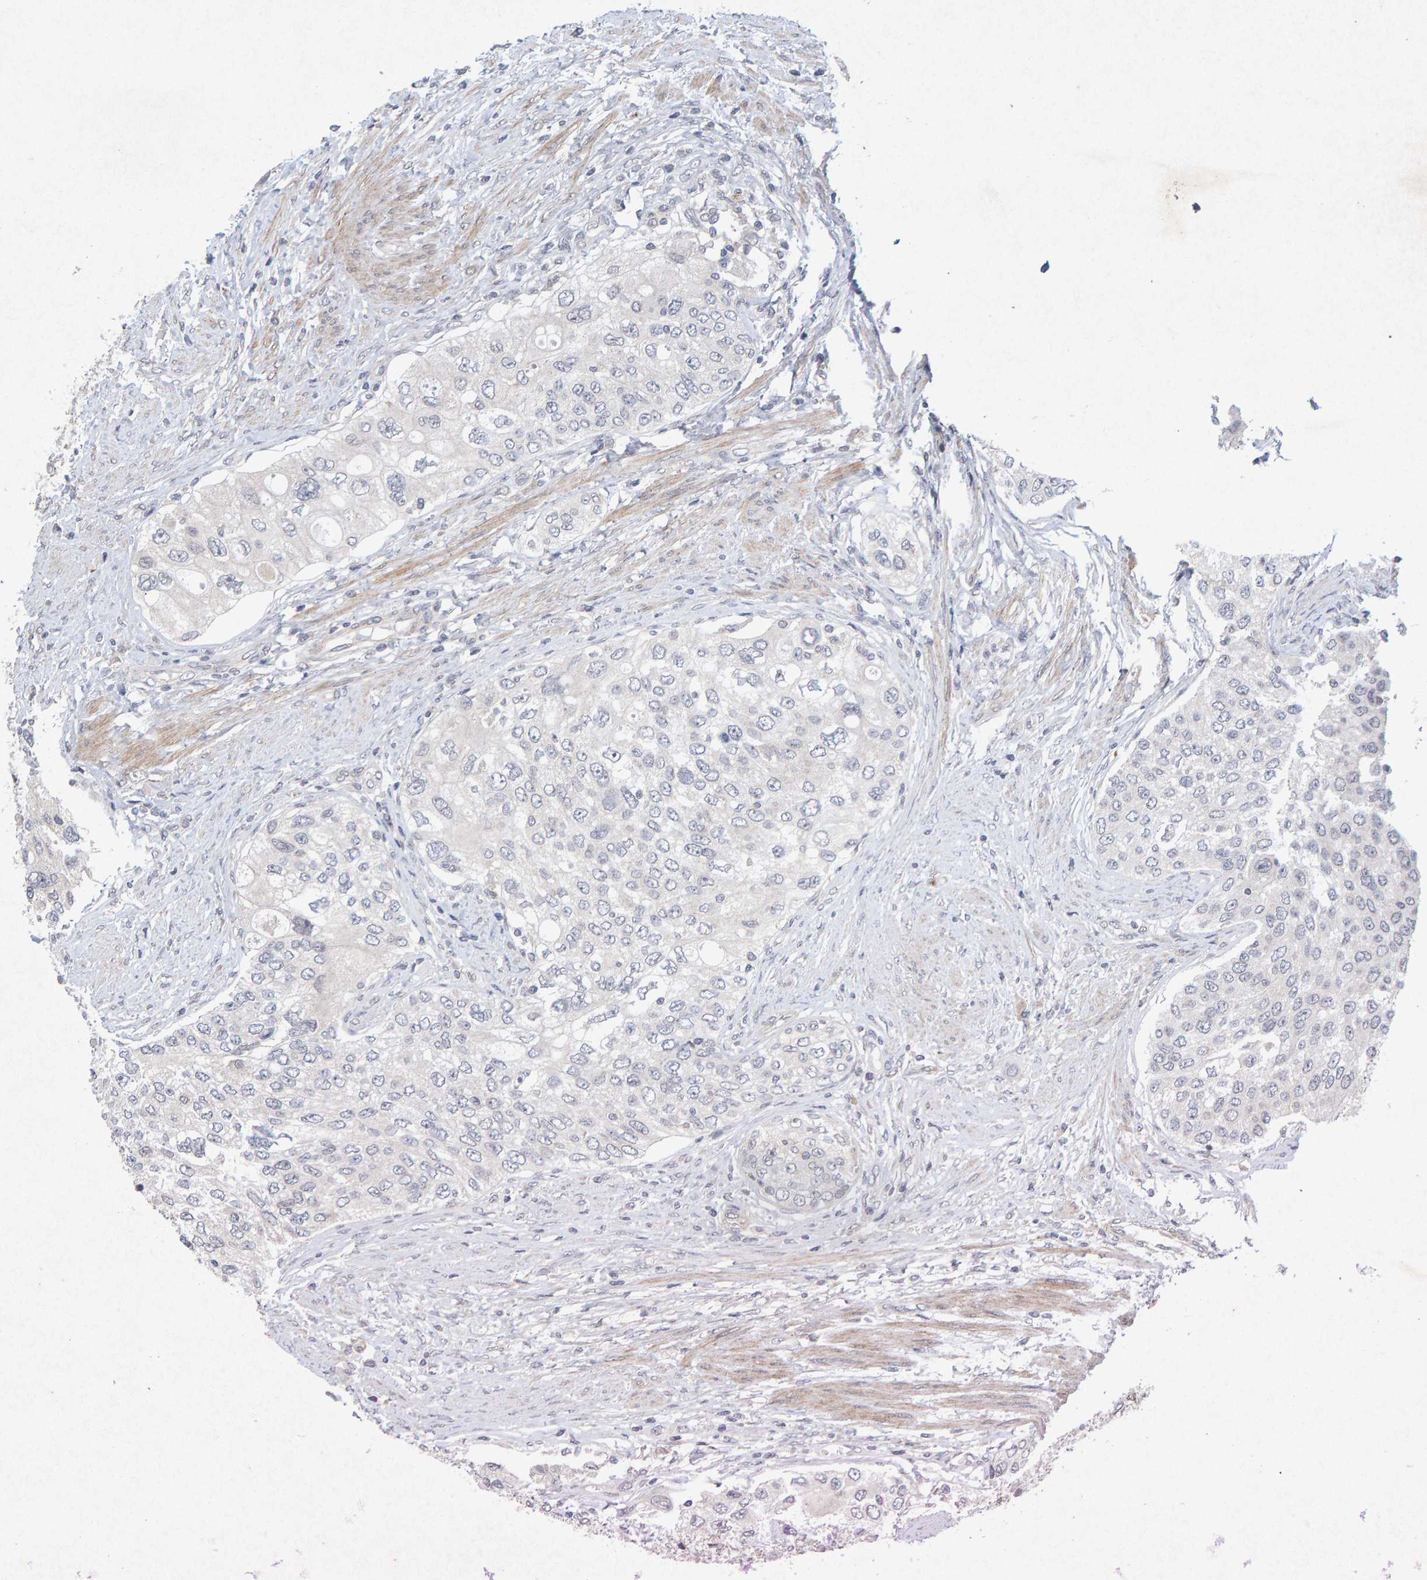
{"staining": {"intensity": "negative", "quantity": "none", "location": "none"}, "tissue": "urothelial cancer", "cell_type": "Tumor cells", "image_type": "cancer", "snomed": [{"axis": "morphology", "description": "Urothelial carcinoma, High grade"}, {"axis": "topography", "description": "Urinary bladder"}], "caption": "This is an immunohistochemistry (IHC) histopathology image of urothelial carcinoma (high-grade). There is no staining in tumor cells.", "gene": "CDH2", "patient": {"sex": "female", "age": 56}}